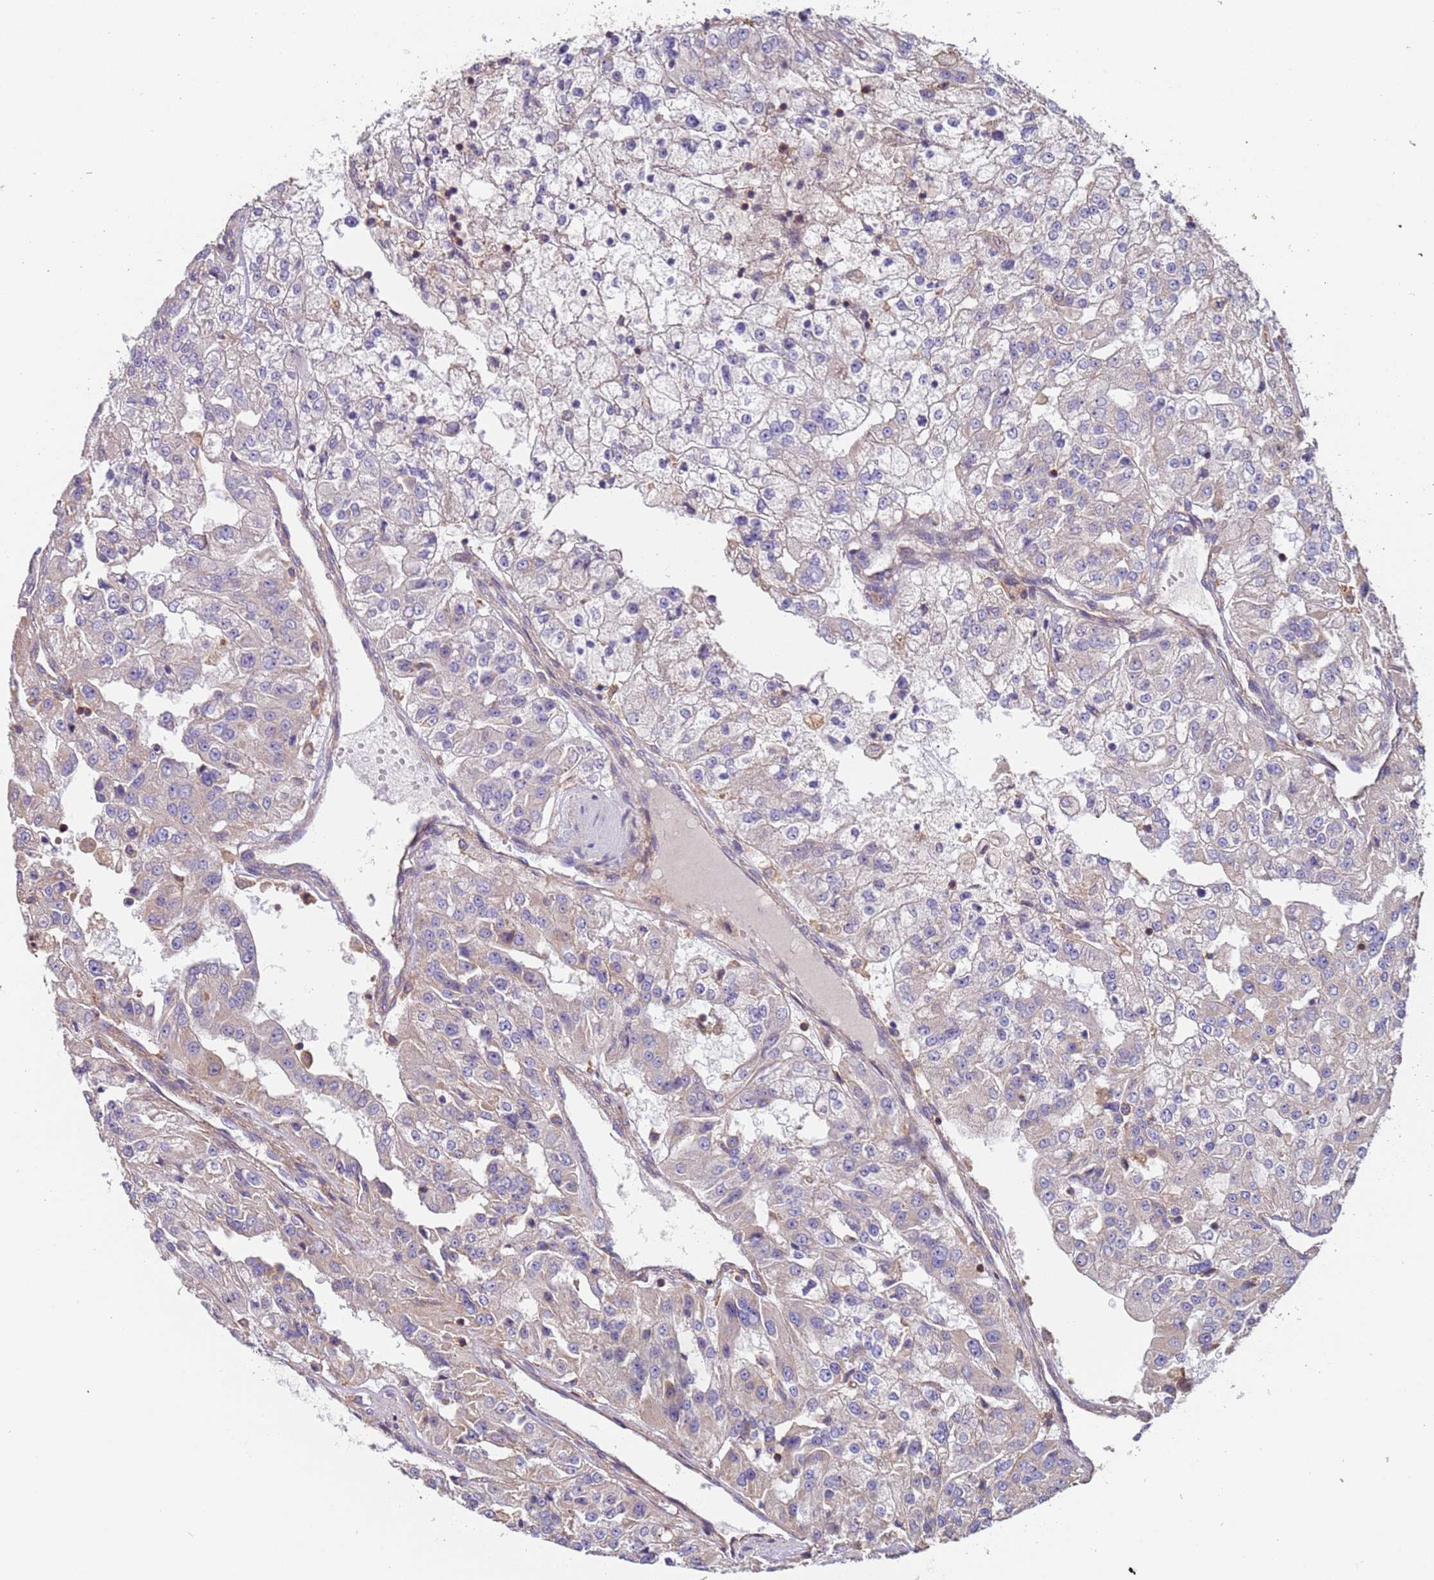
{"staining": {"intensity": "negative", "quantity": "none", "location": "none"}, "tissue": "renal cancer", "cell_type": "Tumor cells", "image_type": "cancer", "snomed": [{"axis": "morphology", "description": "Adenocarcinoma, NOS"}, {"axis": "topography", "description": "Kidney"}], "caption": "IHC of human renal cancer exhibits no positivity in tumor cells.", "gene": "SYT4", "patient": {"sex": "female", "age": 63}}